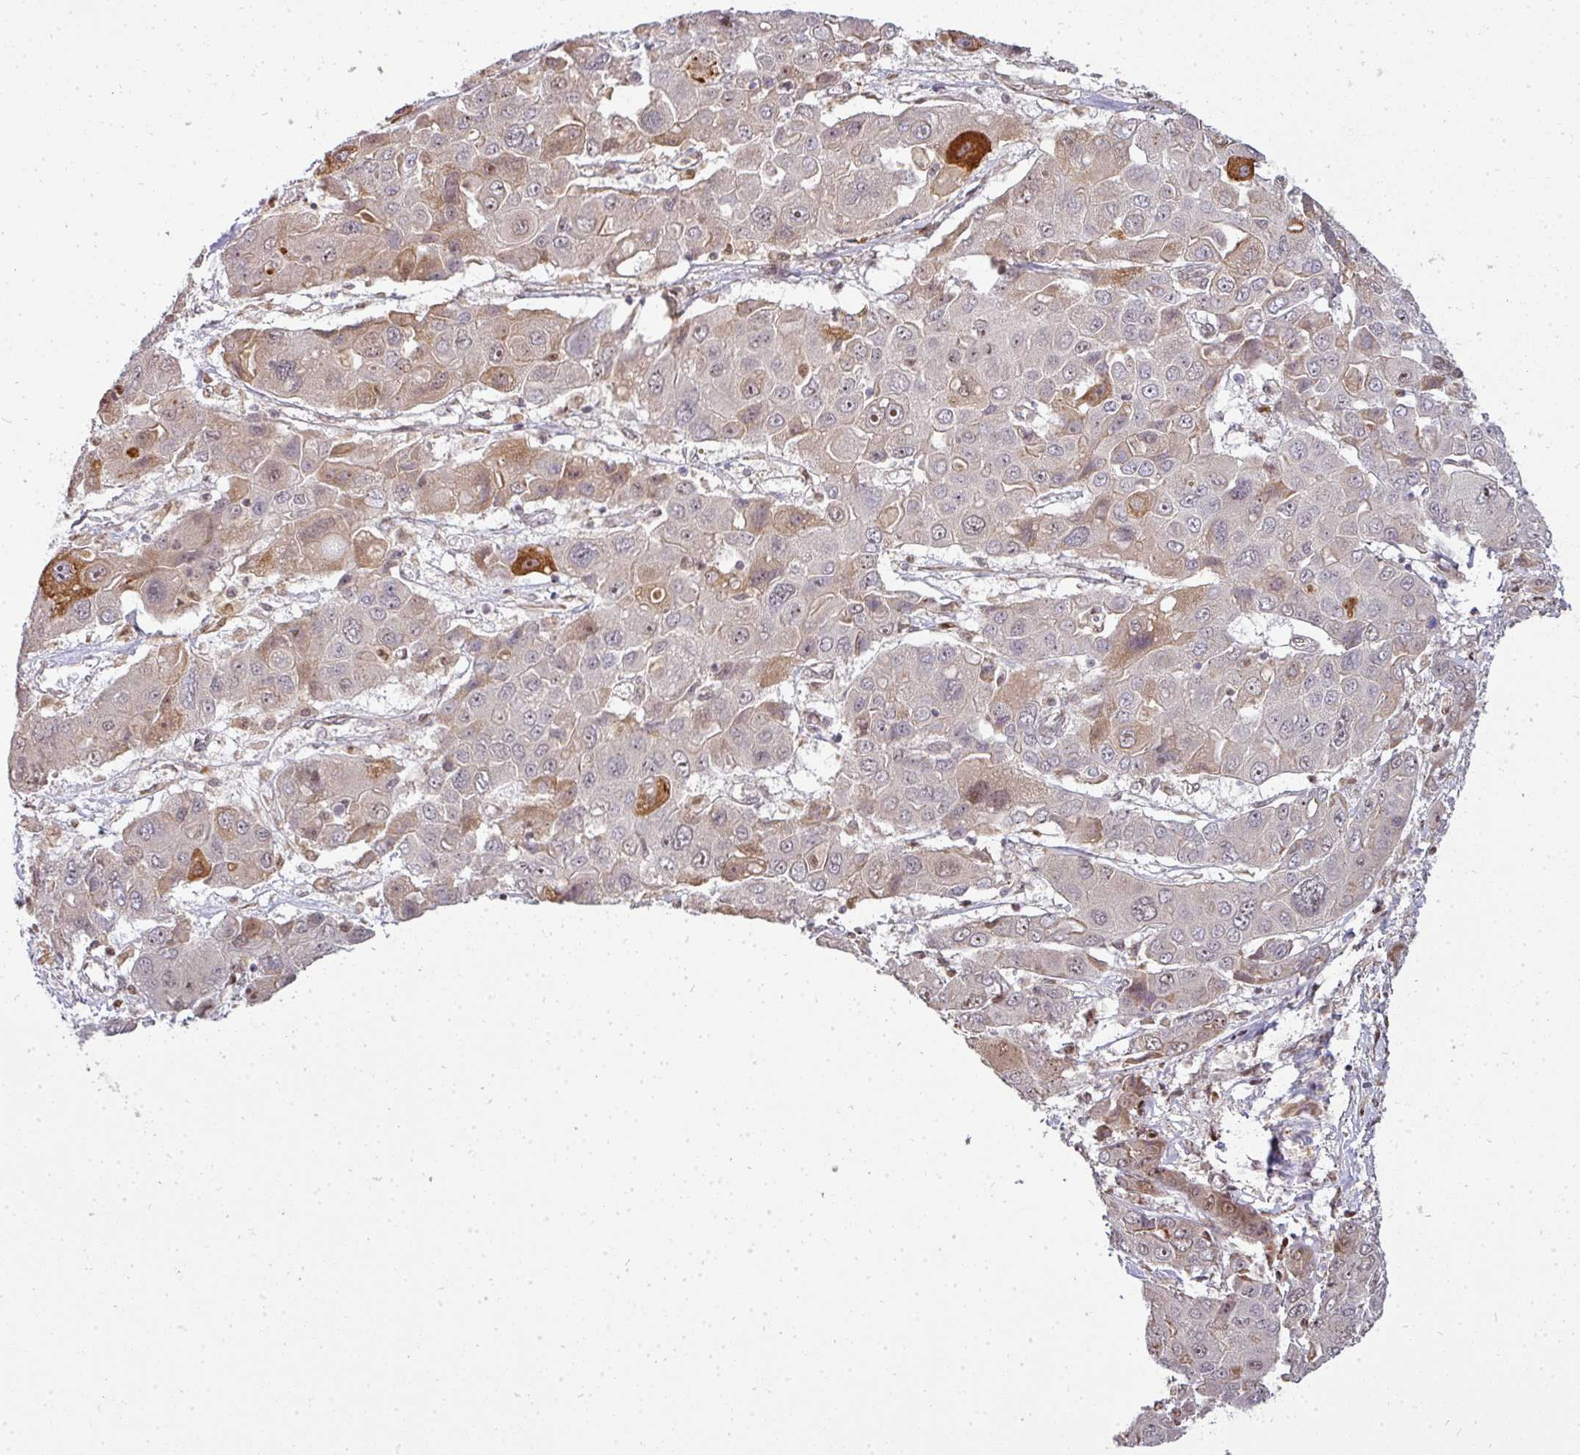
{"staining": {"intensity": "strong", "quantity": "<25%", "location": "cytoplasmic/membranous"}, "tissue": "liver cancer", "cell_type": "Tumor cells", "image_type": "cancer", "snomed": [{"axis": "morphology", "description": "Cholangiocarcinoma"}, {"axis": "topography", "description": "Liver"}], "caption": "IHC (DAB (3,3'-diaminobenzidine)) staining of human liver cancer (cholangiocarcinoma) exhibits strong cytoplasmic/membranous protein positivity in about <25% of tumor cells.", "gene": "PATZ1", "patient": {"sex": "male", "age": 67}}